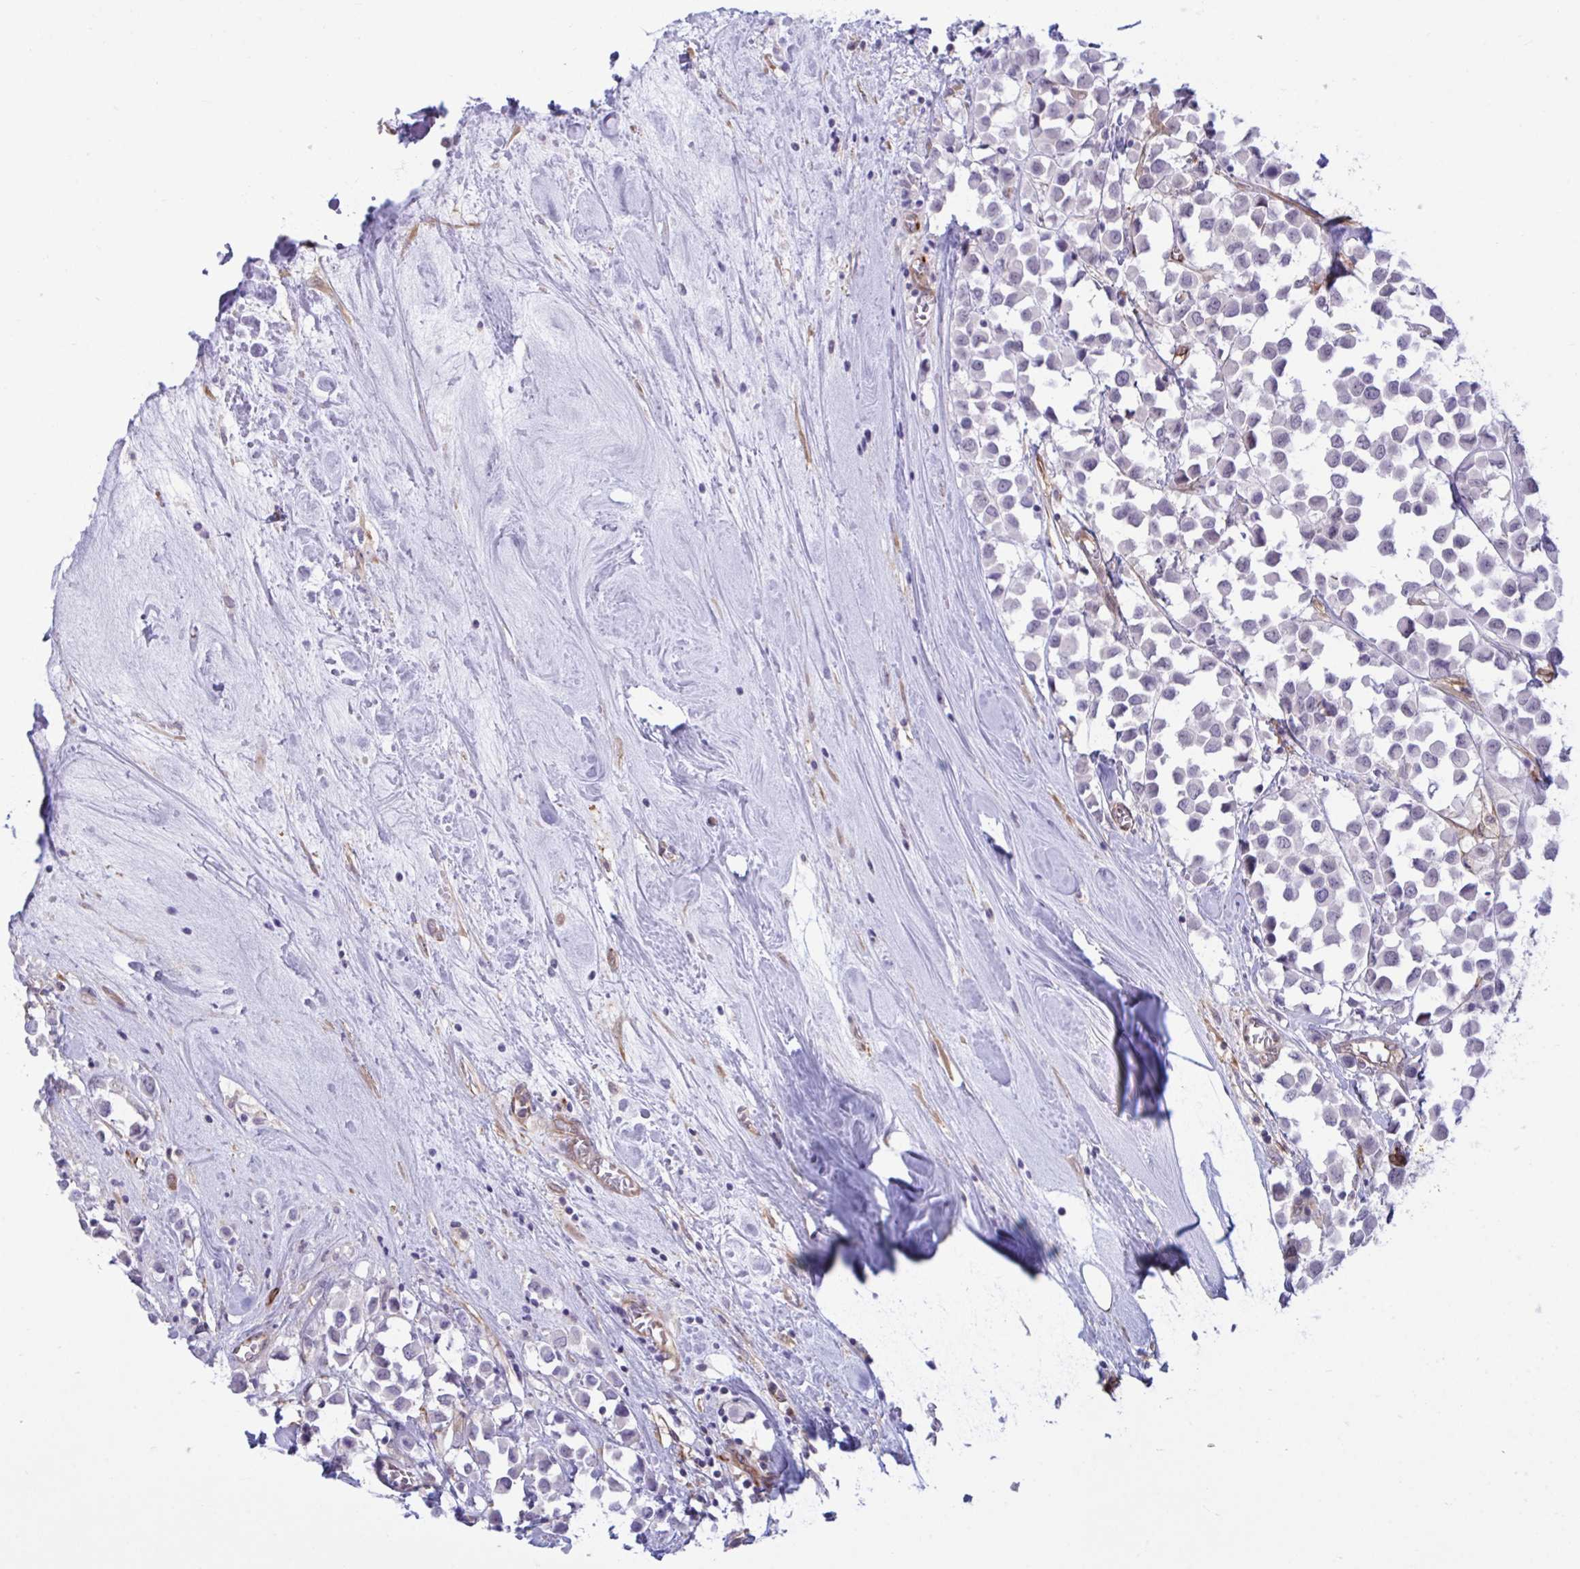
{"staining": {"intensity": "negative", "quantity": "none", "location": "none"}, "tissue": "breast cancer", "cell_type": "Tumor cells", "image_type": "cancer", "snomed": [{"axis": "morphology", "description": "Duct carcinoma"}, {"axis": "topography", "description": "Breast"}], "caption": "Protein analysis of breast cancer (invasive ductal carcinoma) reveals no significant positivity in tumor cells.", "gene": "PRRT4", "patient": {"sex": "female", "age": 61}}